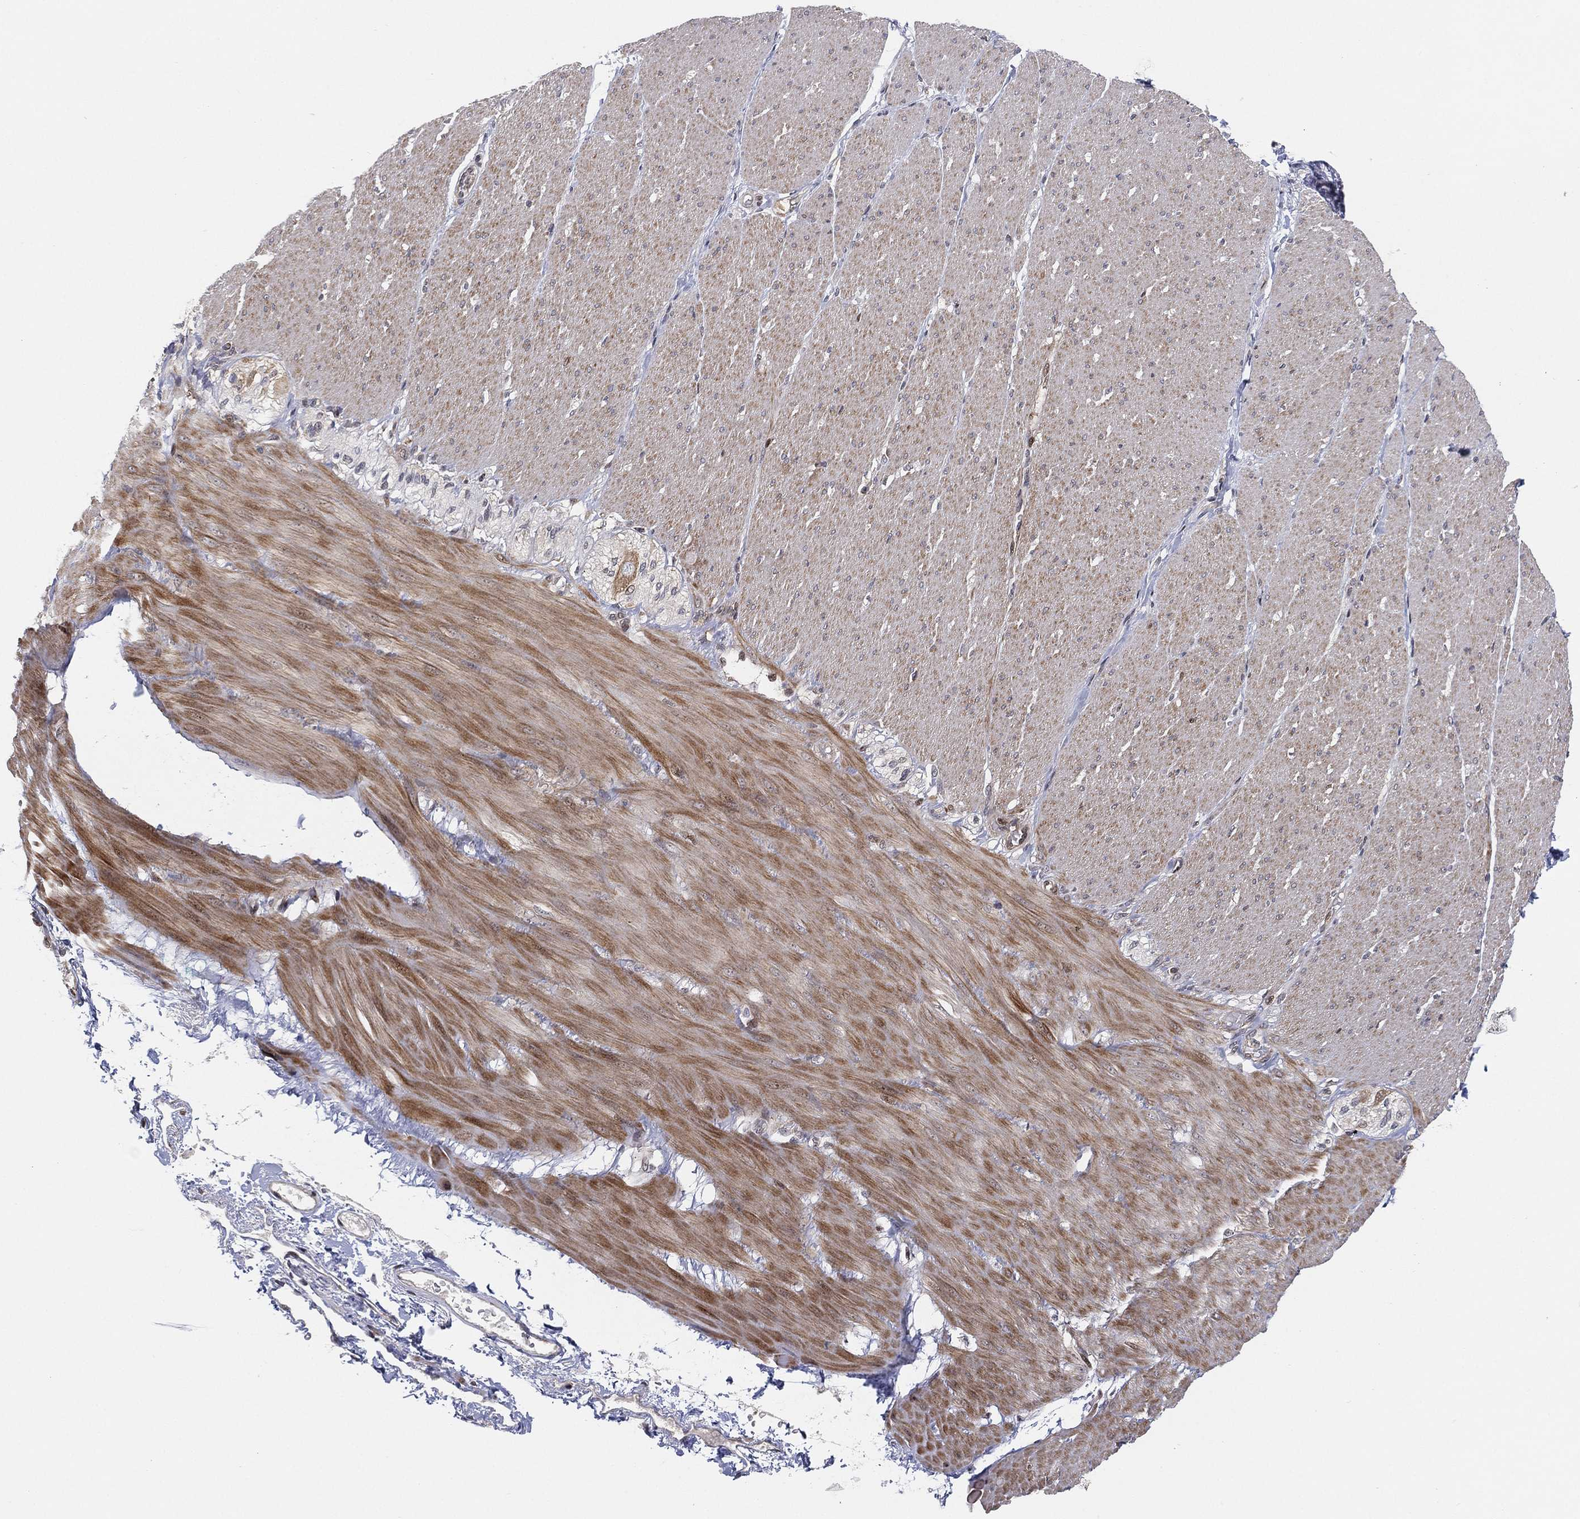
{"staining": {"intensity": "negative", "quantity": "none", "location": "none"}, "tissue": "adipose tissue", "cell_type": "Adipocytes", "image_type": "normal", "snomed": [{"axis": "morphology", "description": "Normal tissue, NOS"}, {"axis": "topography", "description": "Smooth muscle"}, {"axis": "topography", "description": "Duodenum"}, {"axis": "topography", "description": "Peripheral nerve tissue"}], "caption": "IHC histopathology image of unremarkable adipose tissue: adipose tissue stained with DAB reveals no significant protein positivity in adipocytes.", "gene": "TMTC4", "patient": {"sex": "female", "age": 61}}